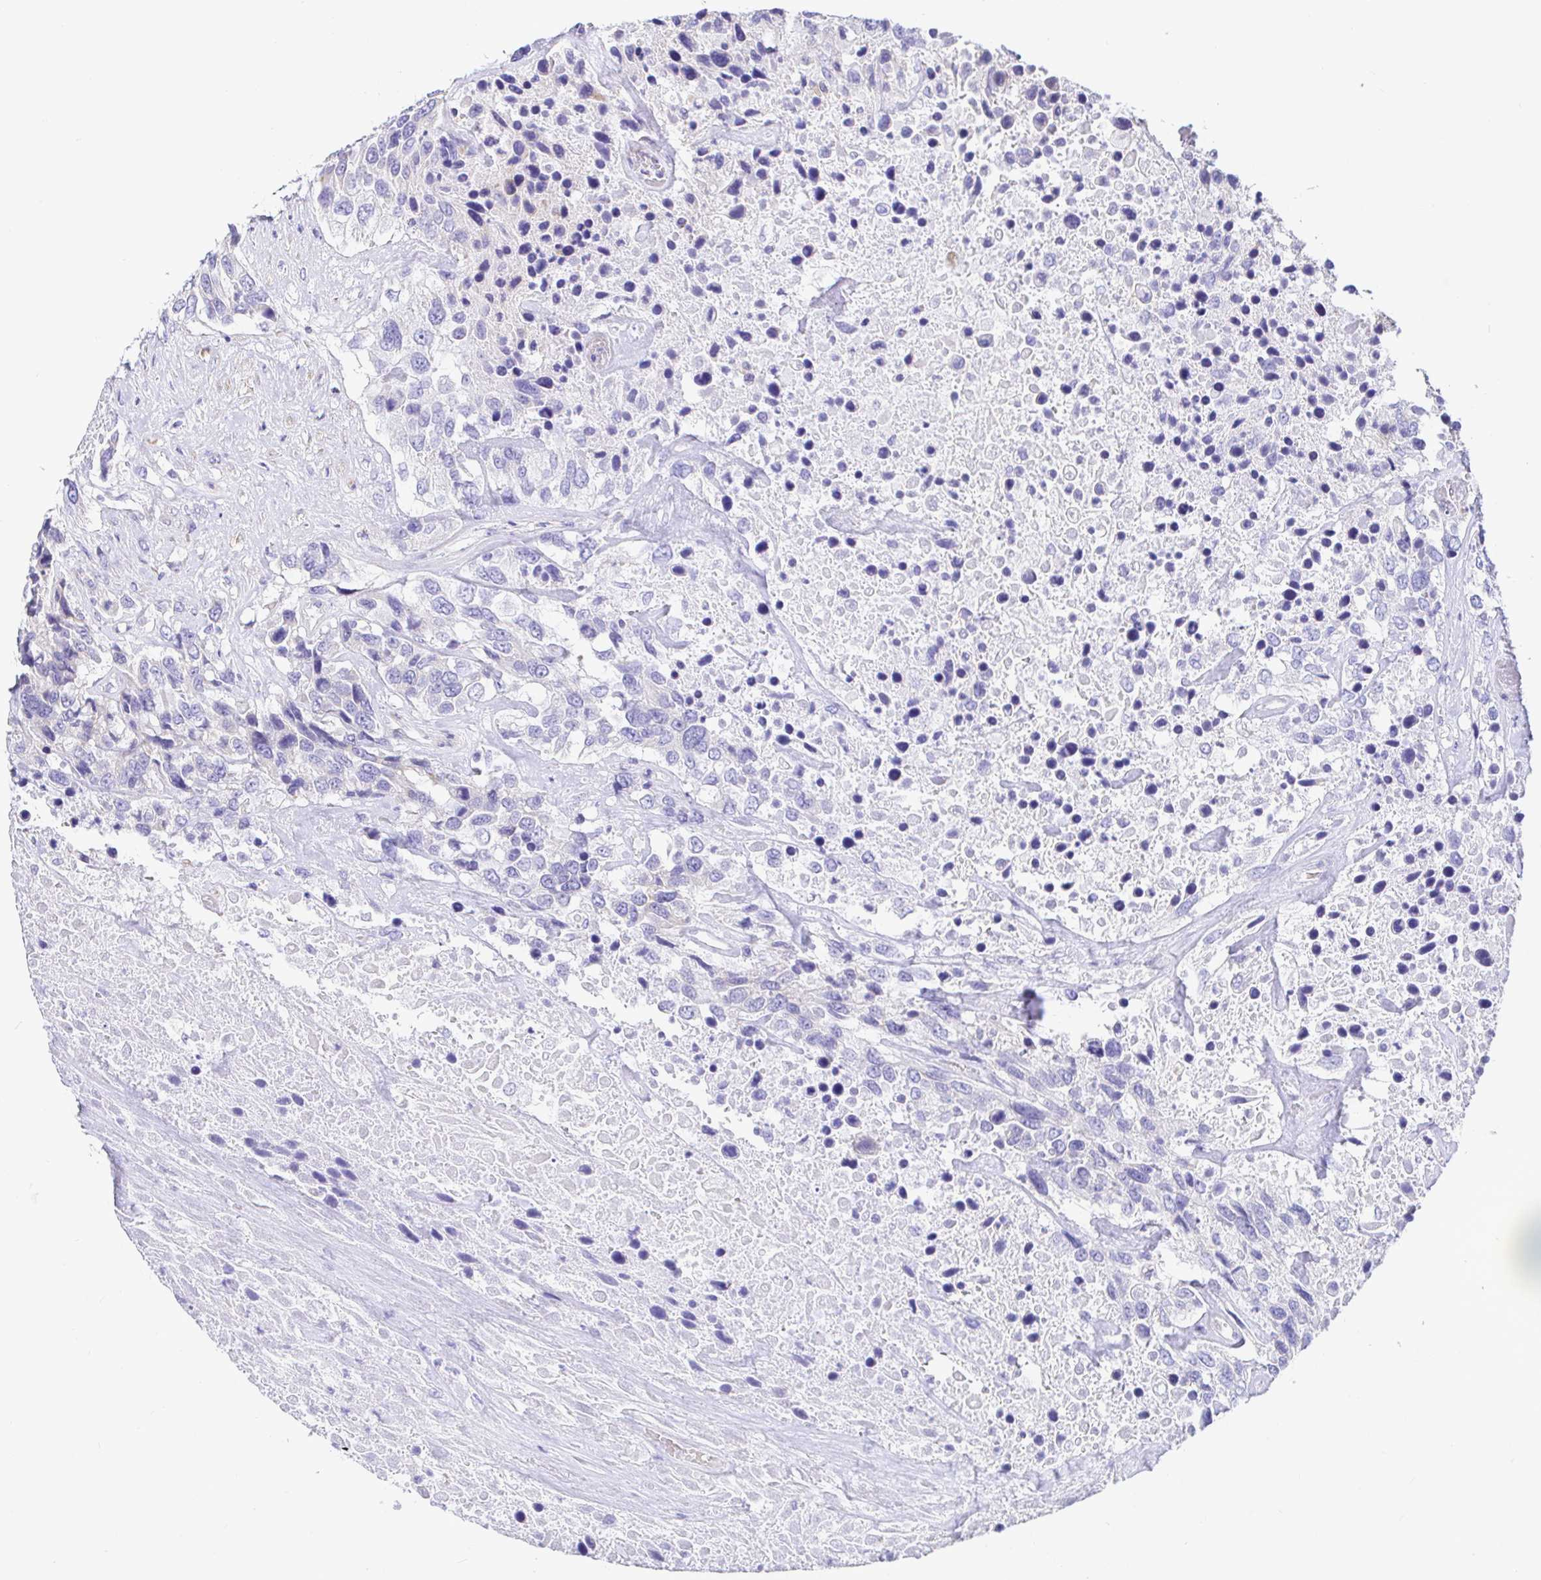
{"staining": {"intensity": "negative", "quantity": "none", "location": "none"}, "tissue": "urothelial cancer", "cell_type": "Tumor cells", "image_type": "cancer", "snomed": [{"axis": "morphology", "description": "Urothelial carcinoma, High grade"}, {"axis": "topography", "description": "Urinary bladder"}], "caption": "A micrograph of urothelial cancer stained for a protein demonstrates no brown staining in tumor cells. The staining is performed using DAB brown chromogen with nuclei counter-stained in using hematoxylin.", "gene": "CCDC62", "patient": {"sex": "female", "age": 70}}